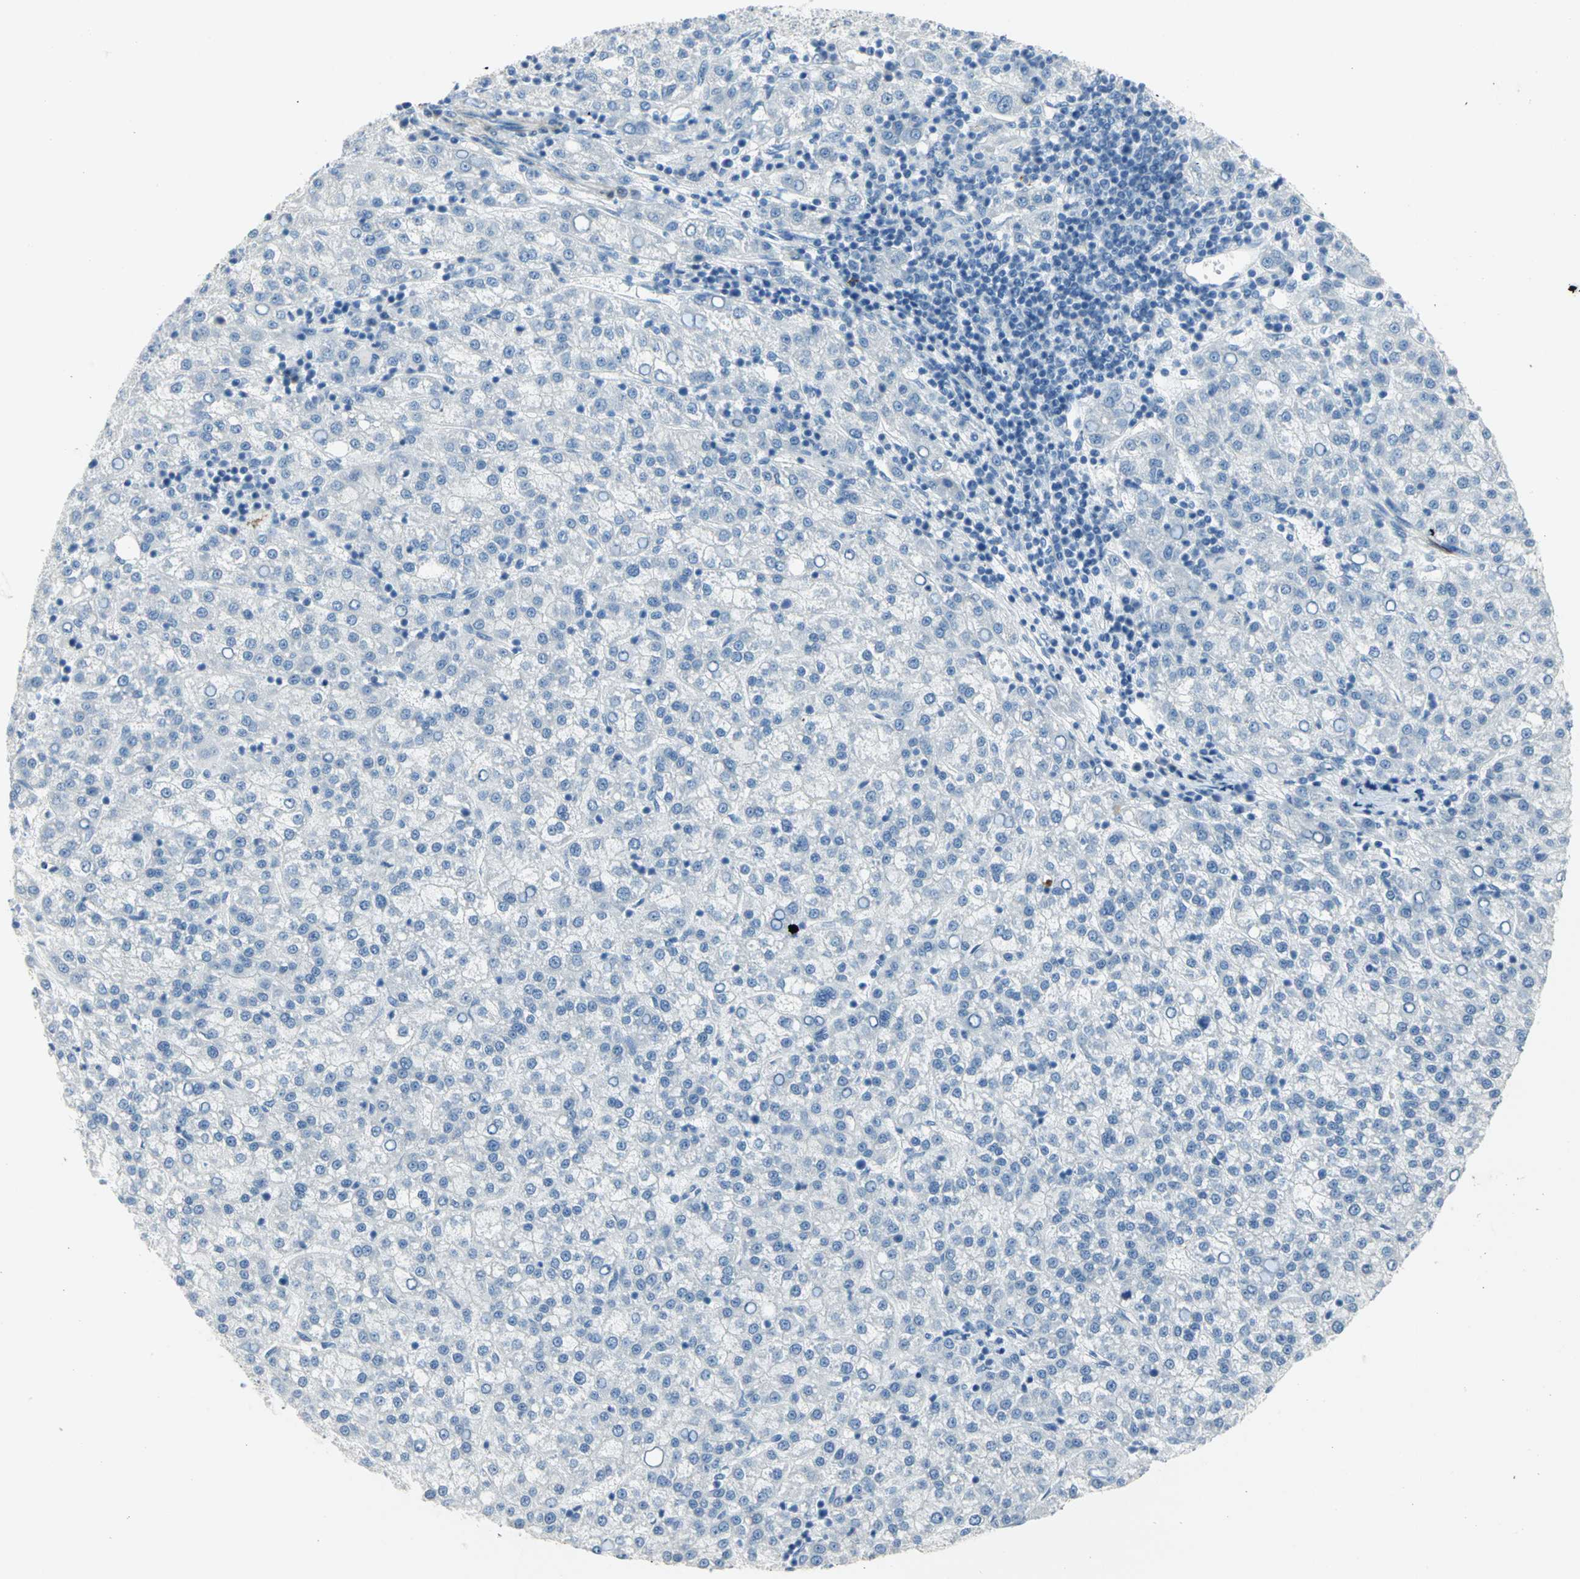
{"staining": {"intensity": "negative", "quantity": "none", "location": "none"}, "tissue": "liver cancer", "cell_type": "Tumor cells", "image_type": "cancer", "snomed": [{"axis": "morphology", "description": "Carcinoma, Hepatocellular, NOS"}, {"axis": "topography", "description": "Liver"}], "caption": "Tumor cells show no significant expression in hepatocellular carcinoma (liver).", "gene": "ALOX15", "patient": {"sex": "female", "age": 58}}